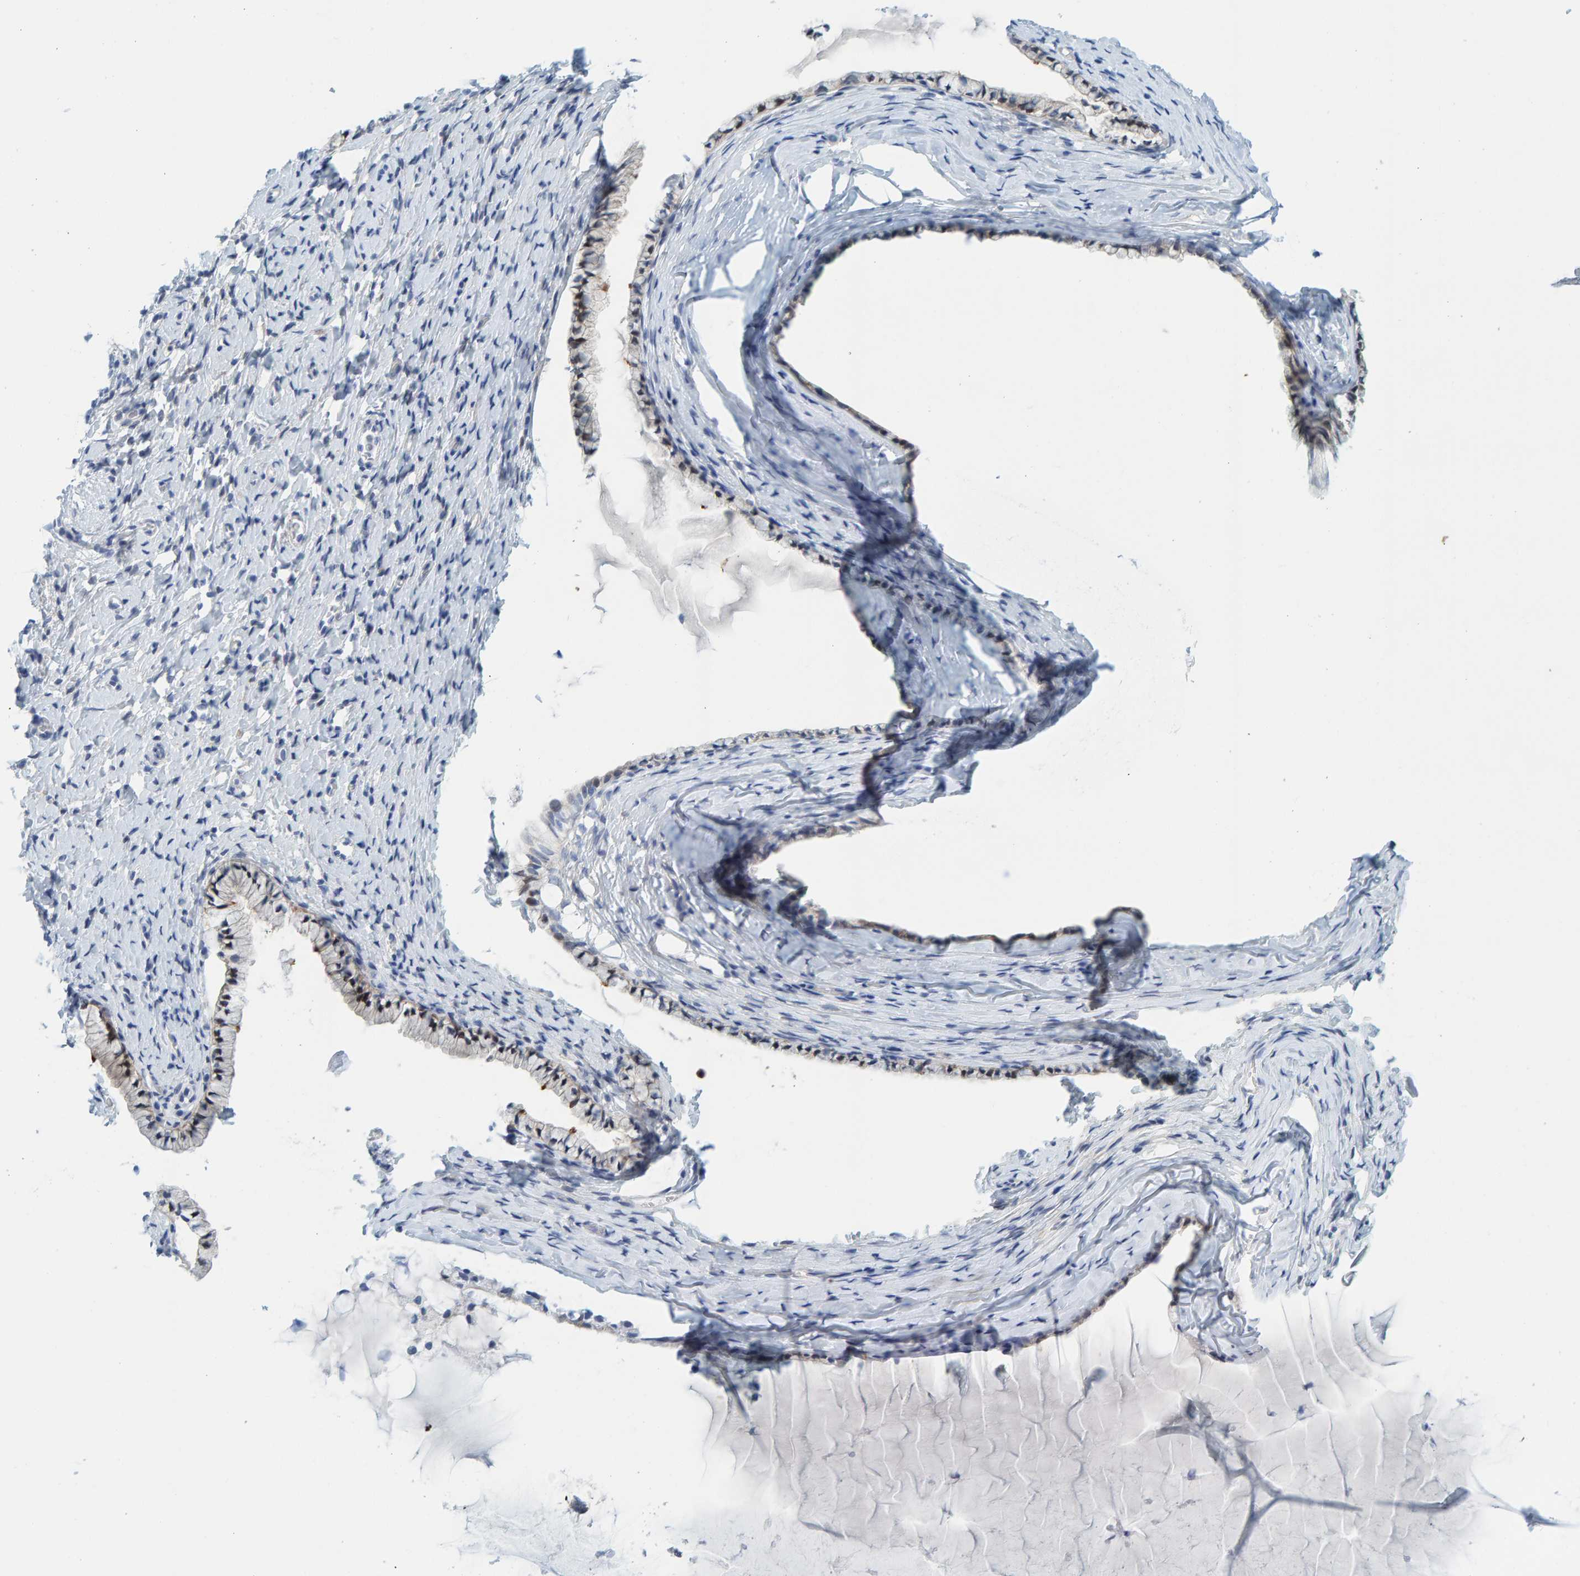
{"staining": {"intensity": "weak", "quantity": "<25%", "location": "cytoplasmic/membranous"}, "tissue": "cervix", "cell_type": "Glandular cells", "image_type": "normal", "snomed": [{"axis": "morphology", "description": "Normal tissue, NOS"}, {"axis": "topography", "description": "Cervix"}], "caption": "Normal cervix was stained to show a protein in brown. There is no significant positivity in glandular cells. The staining was performed using DAB to visualize the protein expression in brown, while the nuclei were stained in blue with hematoxylin (Magnification: 20x).", "gene": "KLHL11", "patient": {"sex": "female", "age": 72}}